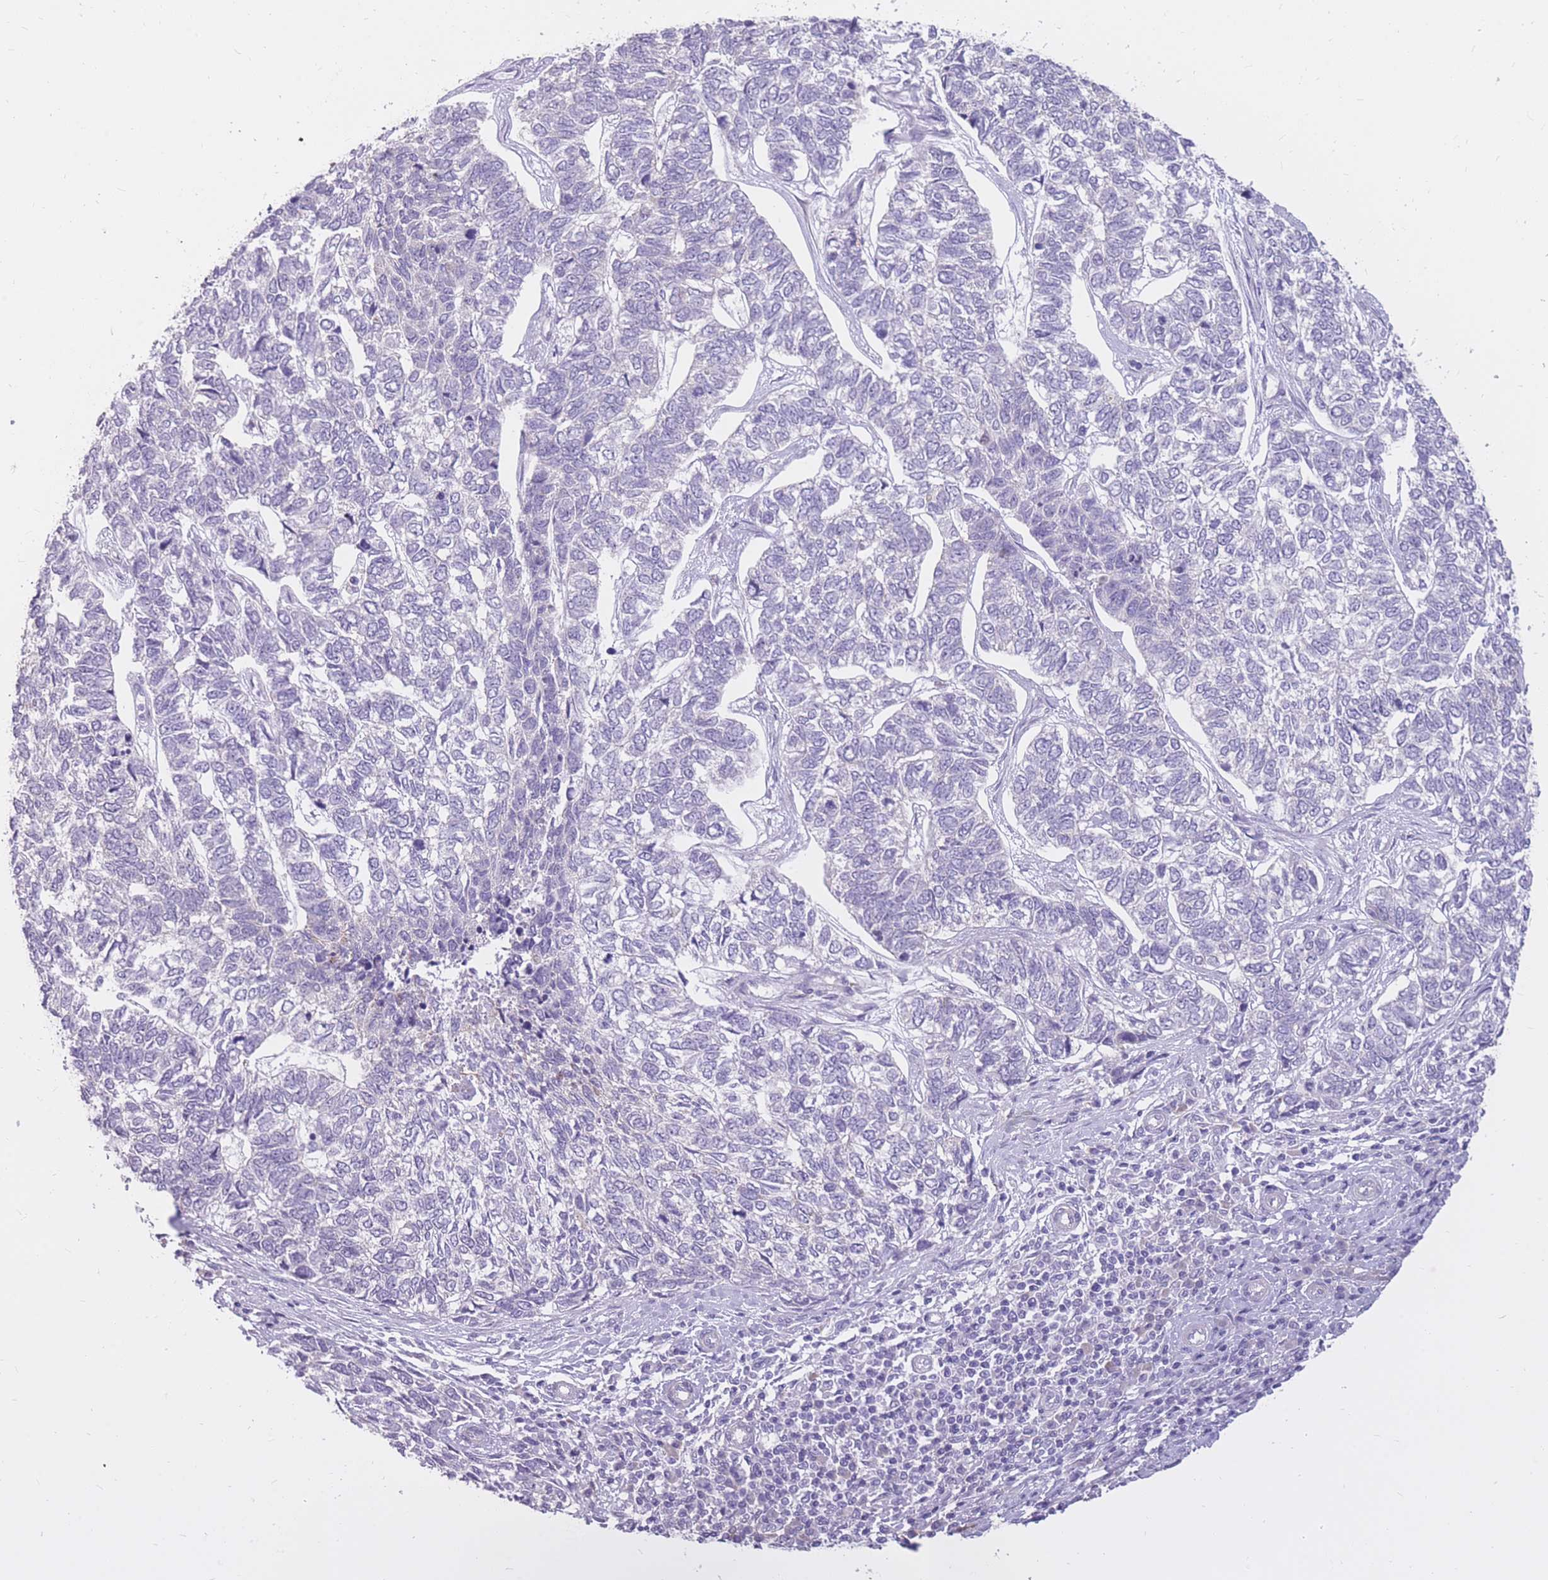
{"staining": {"intensity": "negative", "quantity": "none", "location": "none"}, "tissue": "skin cancer", "cell_type": "Tumor cells", "image_type": "cancer", "snomed": [{"axis": "morphology", "description": "Basal cell carcinoma"}, {"axis": "topography", "description": "Skin"}], "caption": "This is an immunohistochemistry photomicrograph of human skin cancer. There is no expression in tumor cells.", "gene": "RNF170", "patient": {"sex": "female", "age": 65}}